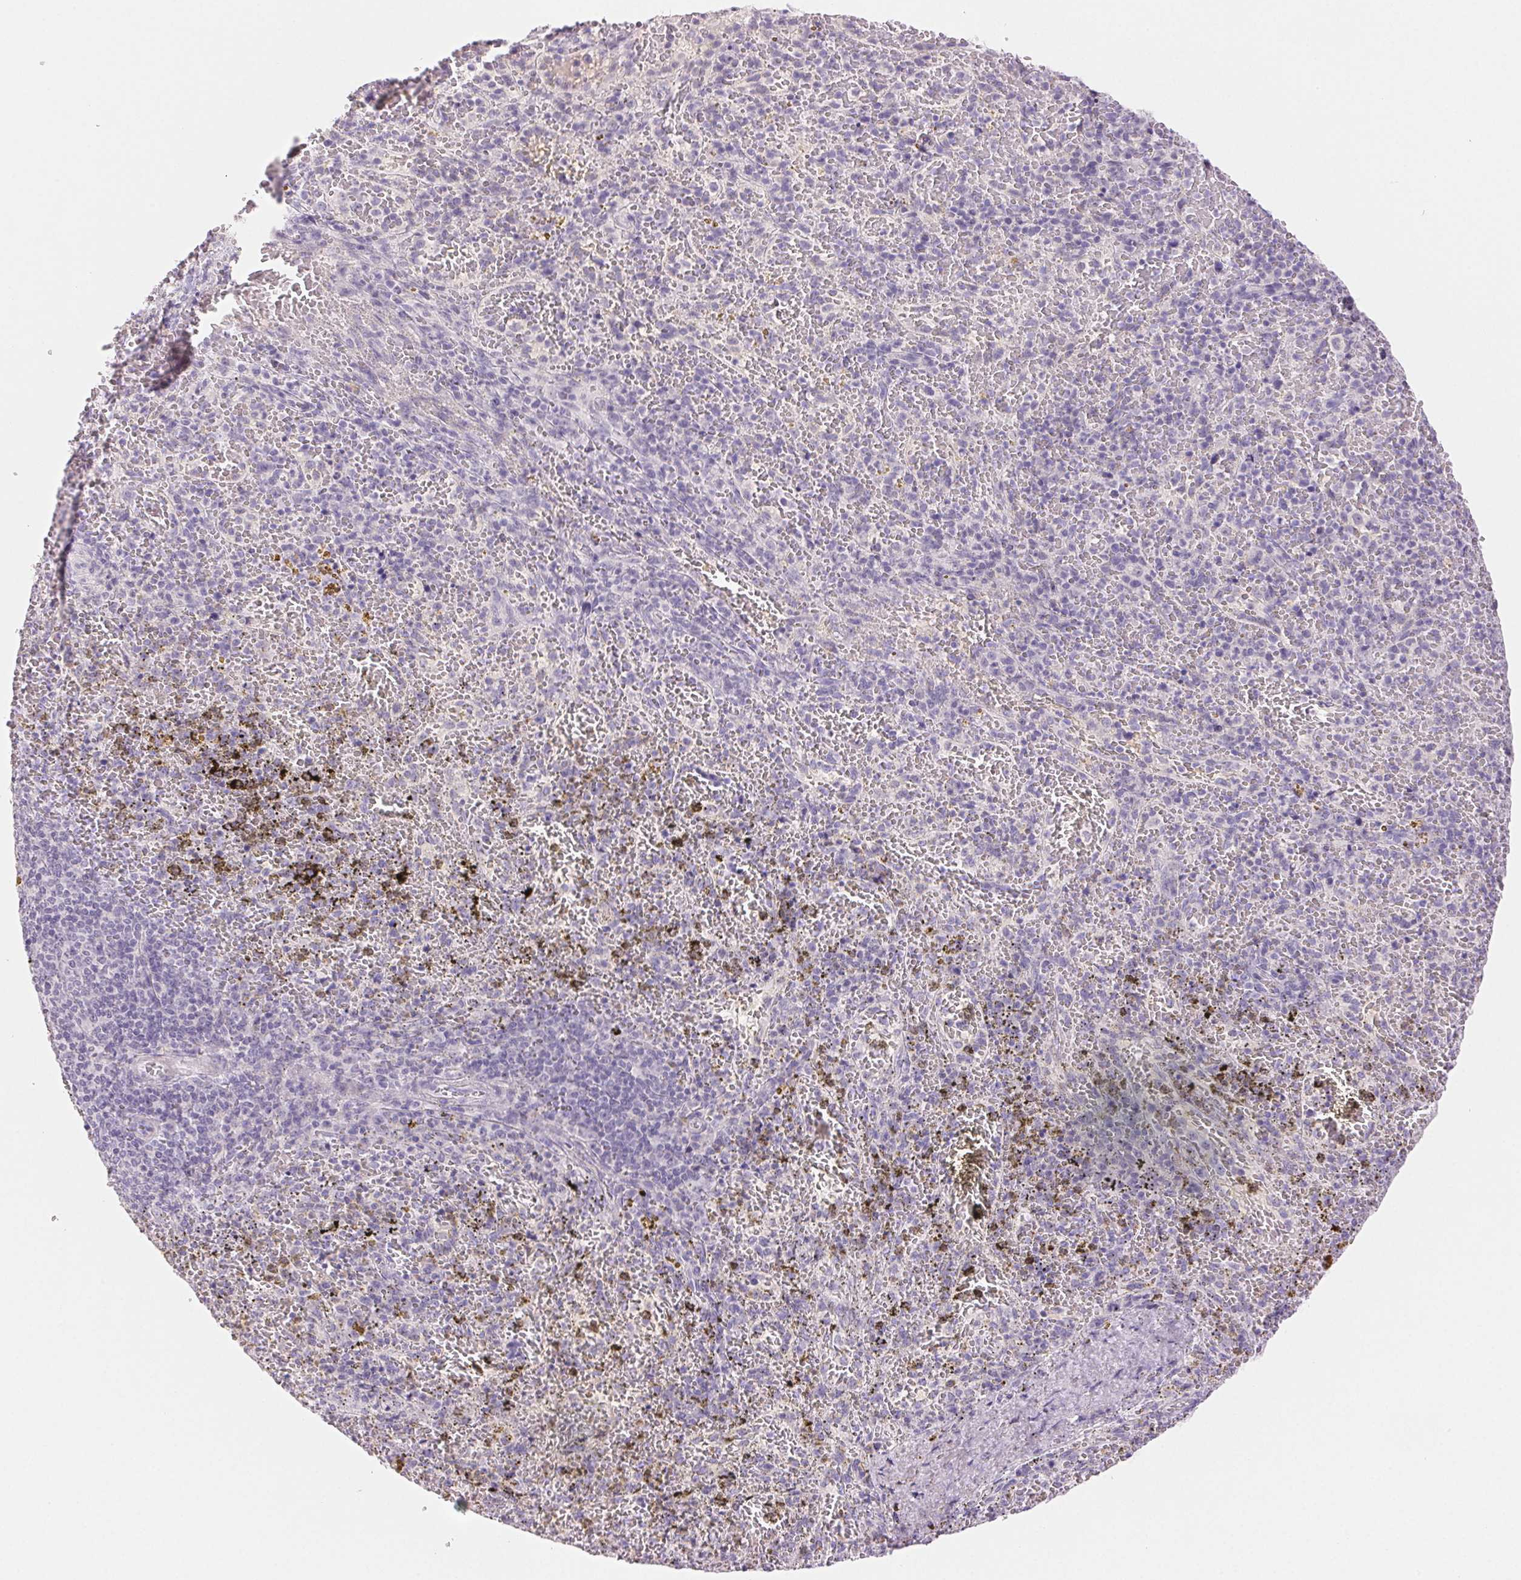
{"staining": {"intensity": "negative", "quantity": "none", "location": "none"}, "tissue": "spleen", "cell_type": "Cells in red pulp", "image_type": "normal", "snomed": [{"axis": "morphology", "description": "Normal tissue, NOS"}, {"axis": "topography", "description": "Spleen"}], "caption": "Immunohistochemistry (IHC) image of normal spleen stained for a protein (brown), which displays no expression in cells in red pulp.", "gene": "BPIFB2", "patient": {"sex": "female", "age": 50}}